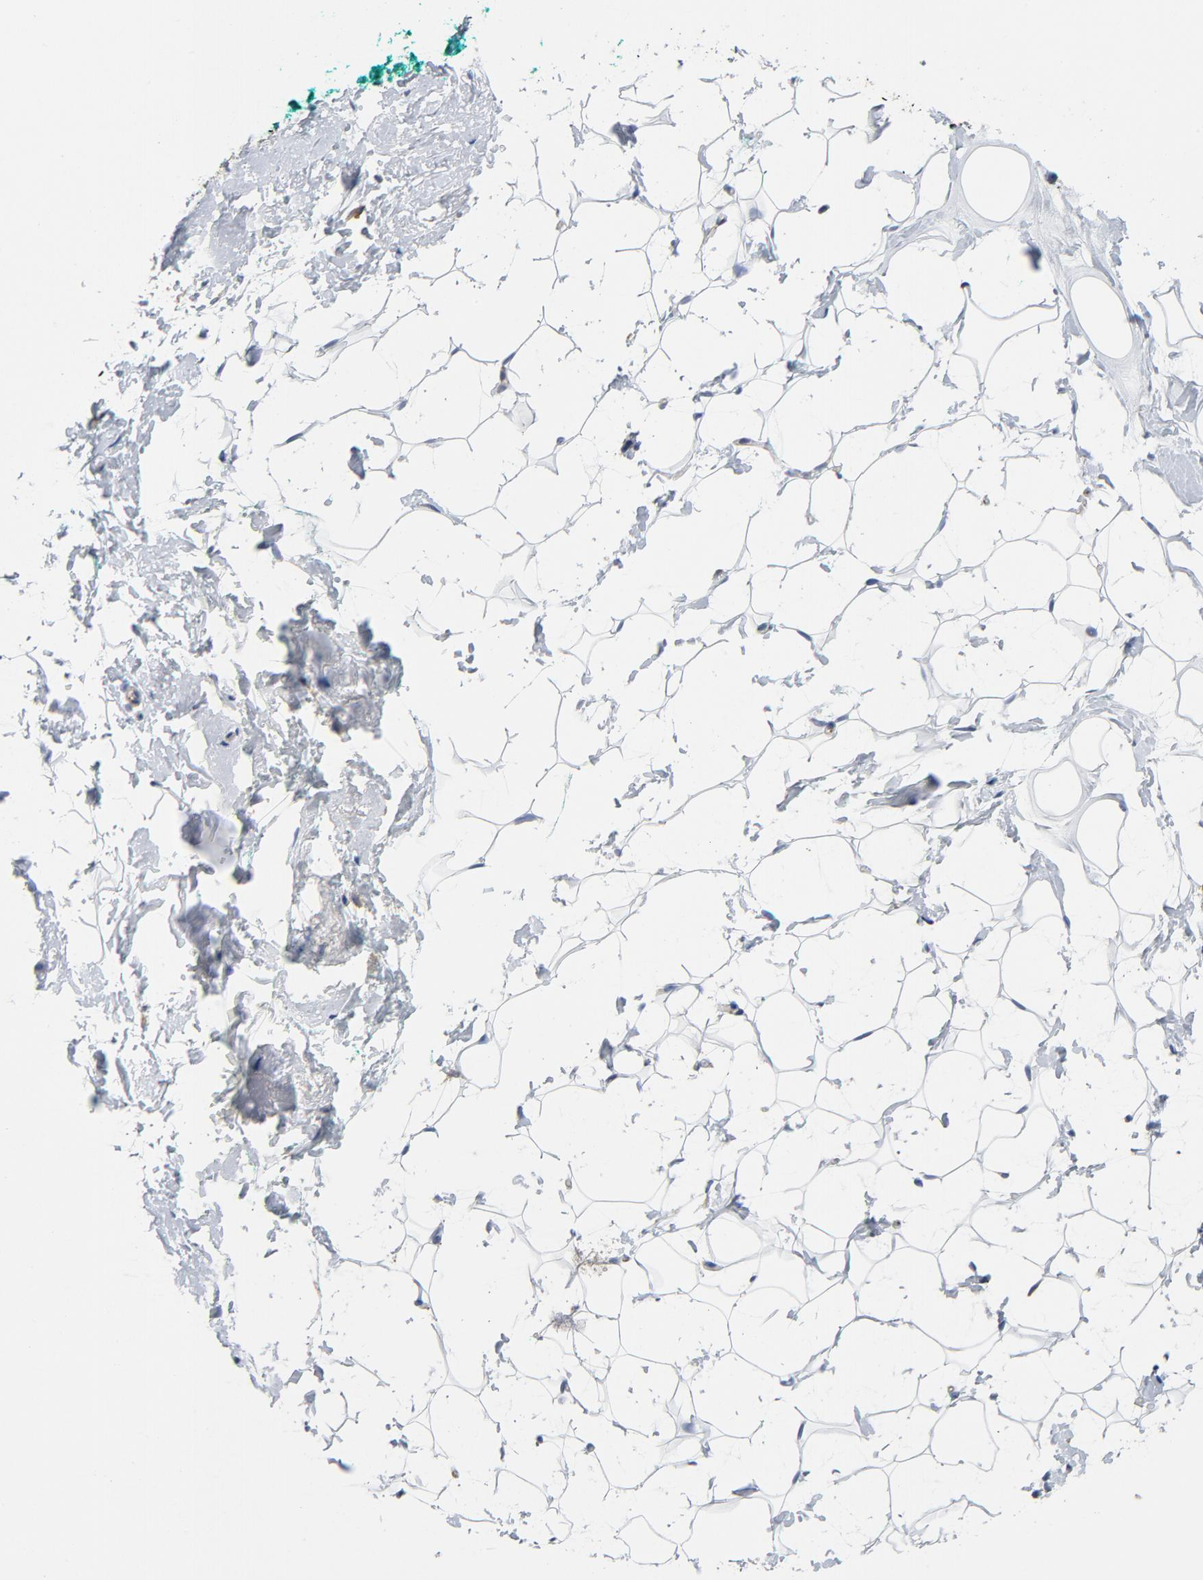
{"staining": {"intensity": "negative", "quantity": "none", "location": "none"}, "tissue": "breast", "cell_type": "Adipocytes", "image_type": "normal", "snomed": [{"axis": "morphology", "description": "Normal tissue, NOS"}, {"axis": "topography", "description": "Breast"}], "caption": "Immunohistochemistry (IHC) of benign breast displays no staining in adipocytes. (Stains: DAB (3,3'-diaminobenzidine) immunohistochemistry (IHC) with hematoxylin counter stain, Microscopy: brightfield microscopy at high magnification).", "gene": "RAPGEF3", "patient": {"sex": "female", "age": 52}}